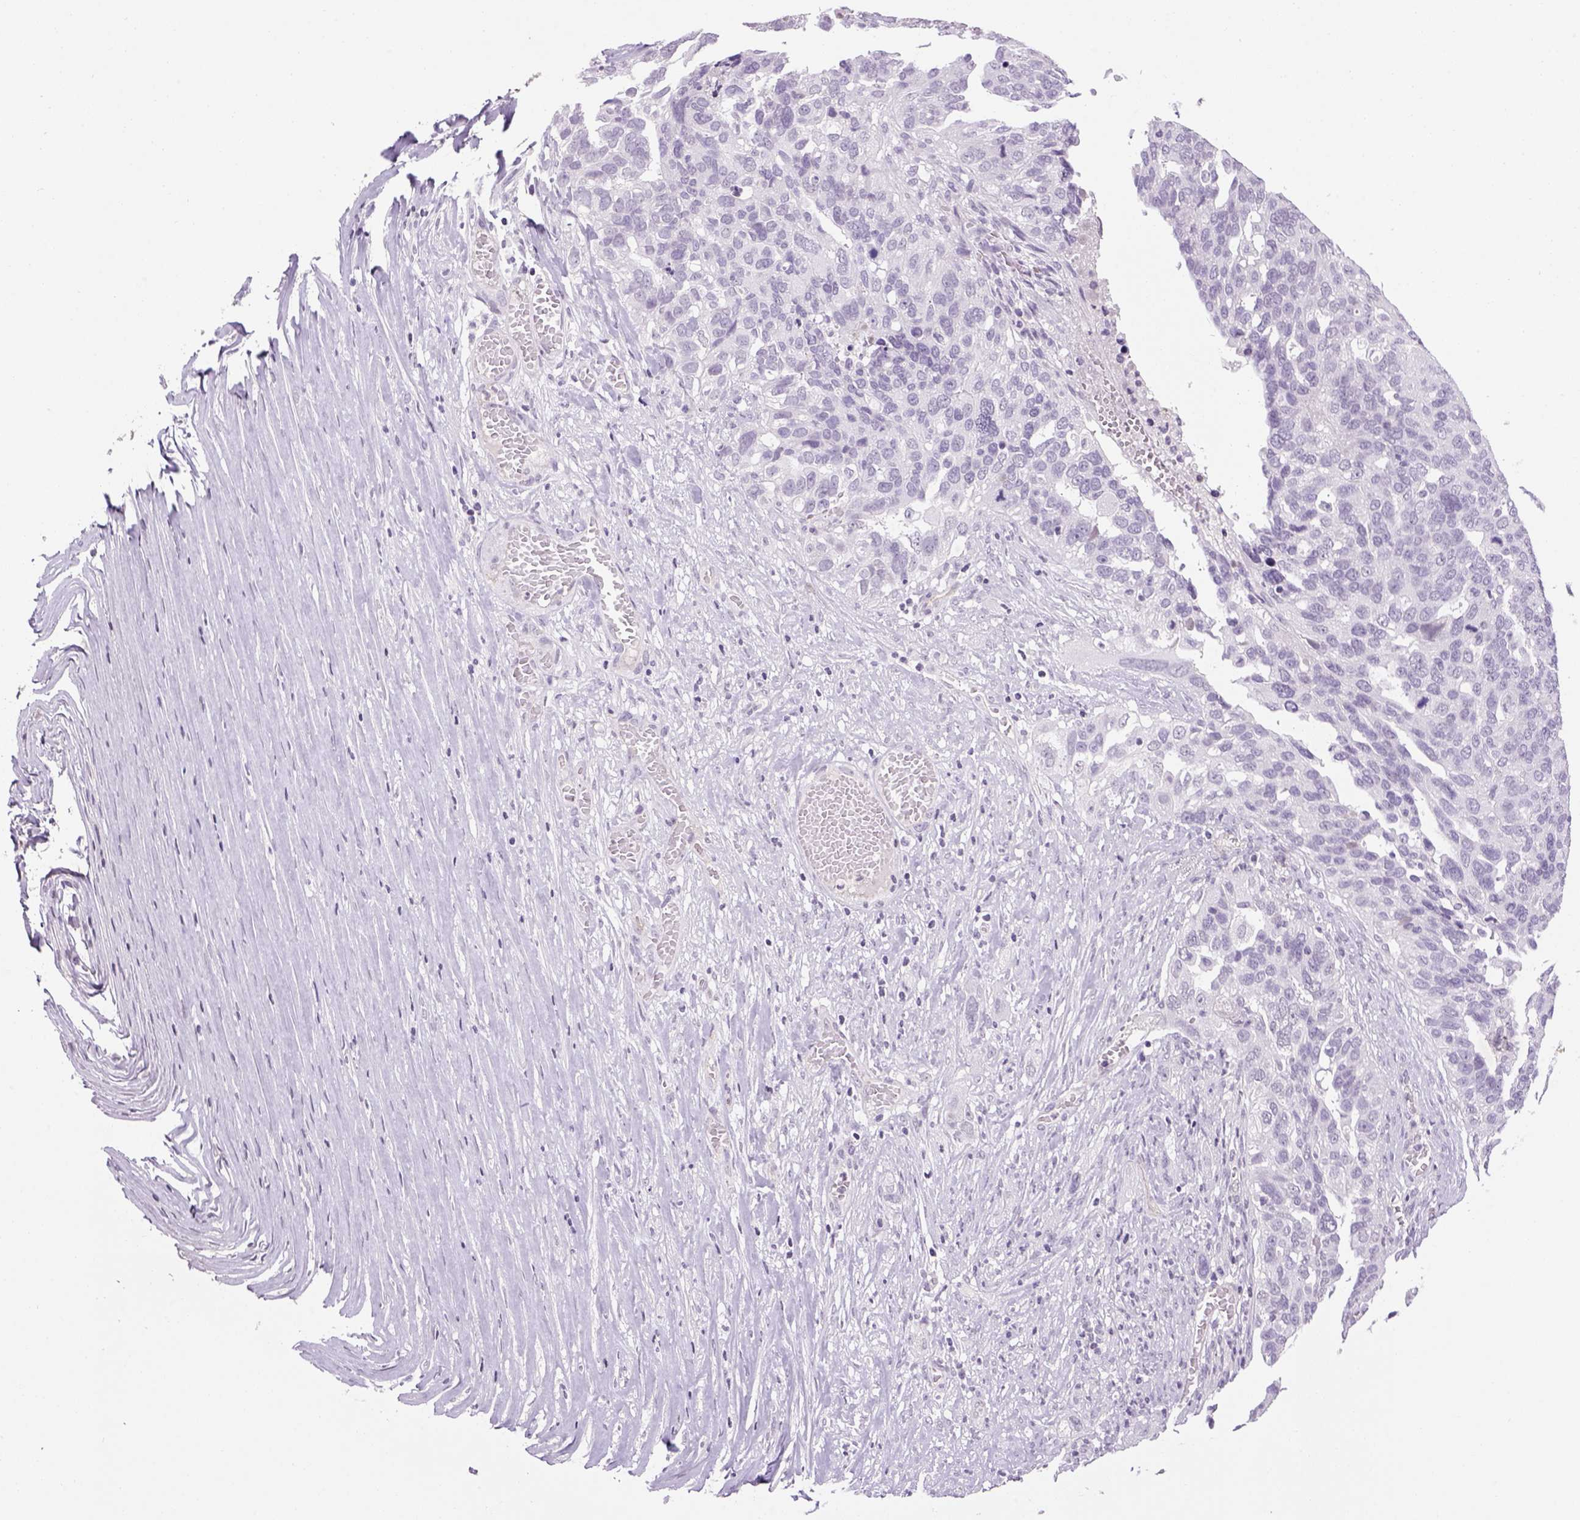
{"staining": {"intensity": "negative", "quantity": "none", "location": "none"}, "tissue": "ovarian cancer", "cell_type": "Tumor cells", "image_type": "cancer", "snomed": [{"axis": "morphology", "description": "Carcinoma, endometroid"}, {"axis": "topography", "description": "Soft tissue"}, {"axis": "topography", "description": "Ovary"}], "caption": "Human endometroid carcinoma (ovarian) stained for a protein using immunohistochemistry (IHC) demonstrates no expression in tumor cells.", "gene": "PRRT1", "patient": {"sex": "female", "age": 52}}